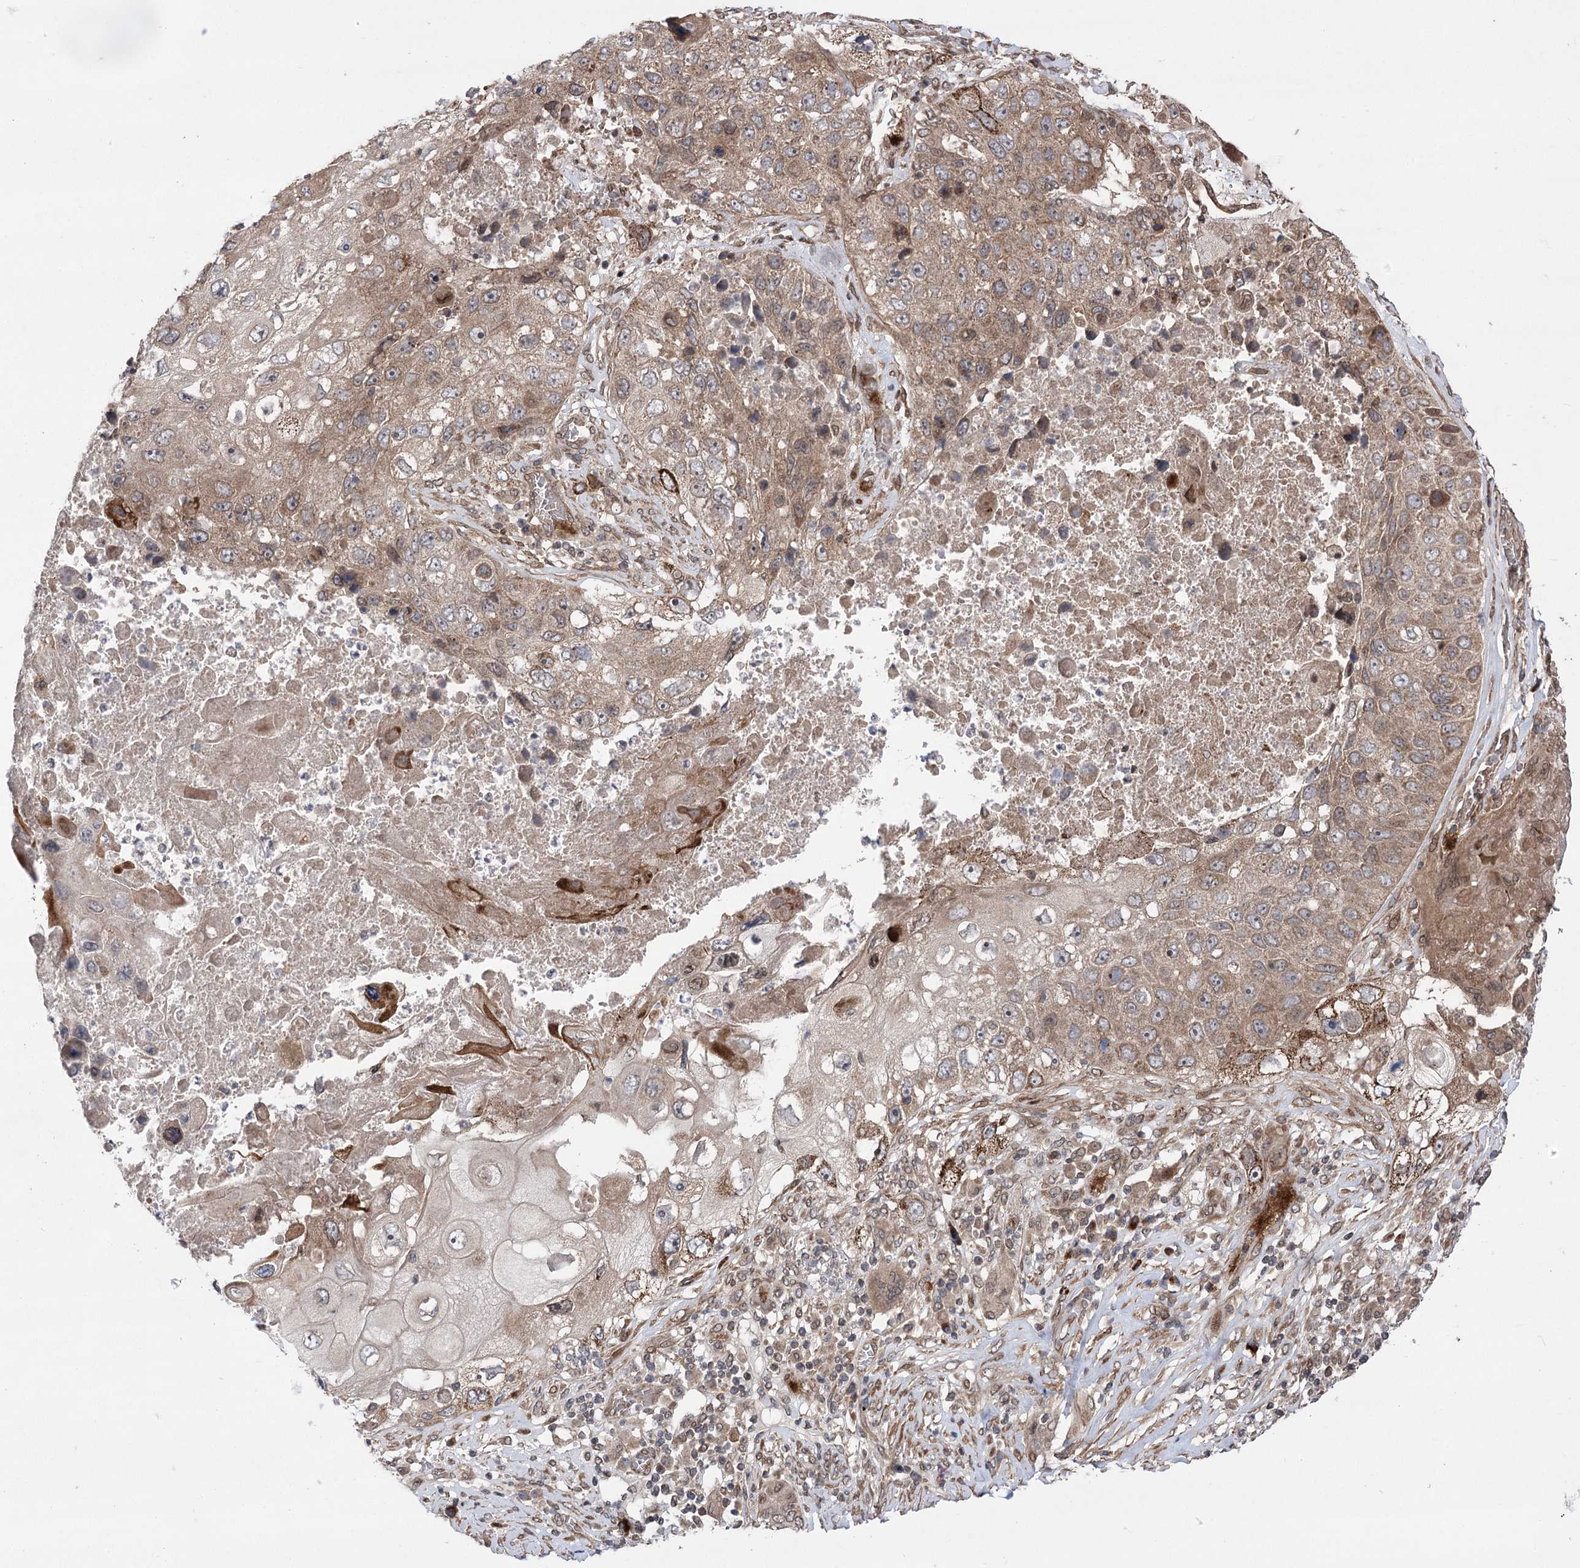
{"staining": {"intensity": "weak", "quantity": "25%-75%", "location": "cytoplasmic/membranous"}, "tissue": "lung cancer", "cell_type": "Tumor cells", "image_type": "cancer", "snomed": [{"axis": "morphology", "description": "Squamous cell carcinoma, NOS"}, {"axis": "topography", "description": "Lung"}], "caption": "Immunohistochemistry (IHC) (DAB (3,3'-diaminobenzidine)) staining of lung cancer exhibits weak cytoplasmic/membranous protein positivity in about 25%-75% of tumor cells.", "gene": "TENM2", "patient": {"sex": "male", "age": 61}}